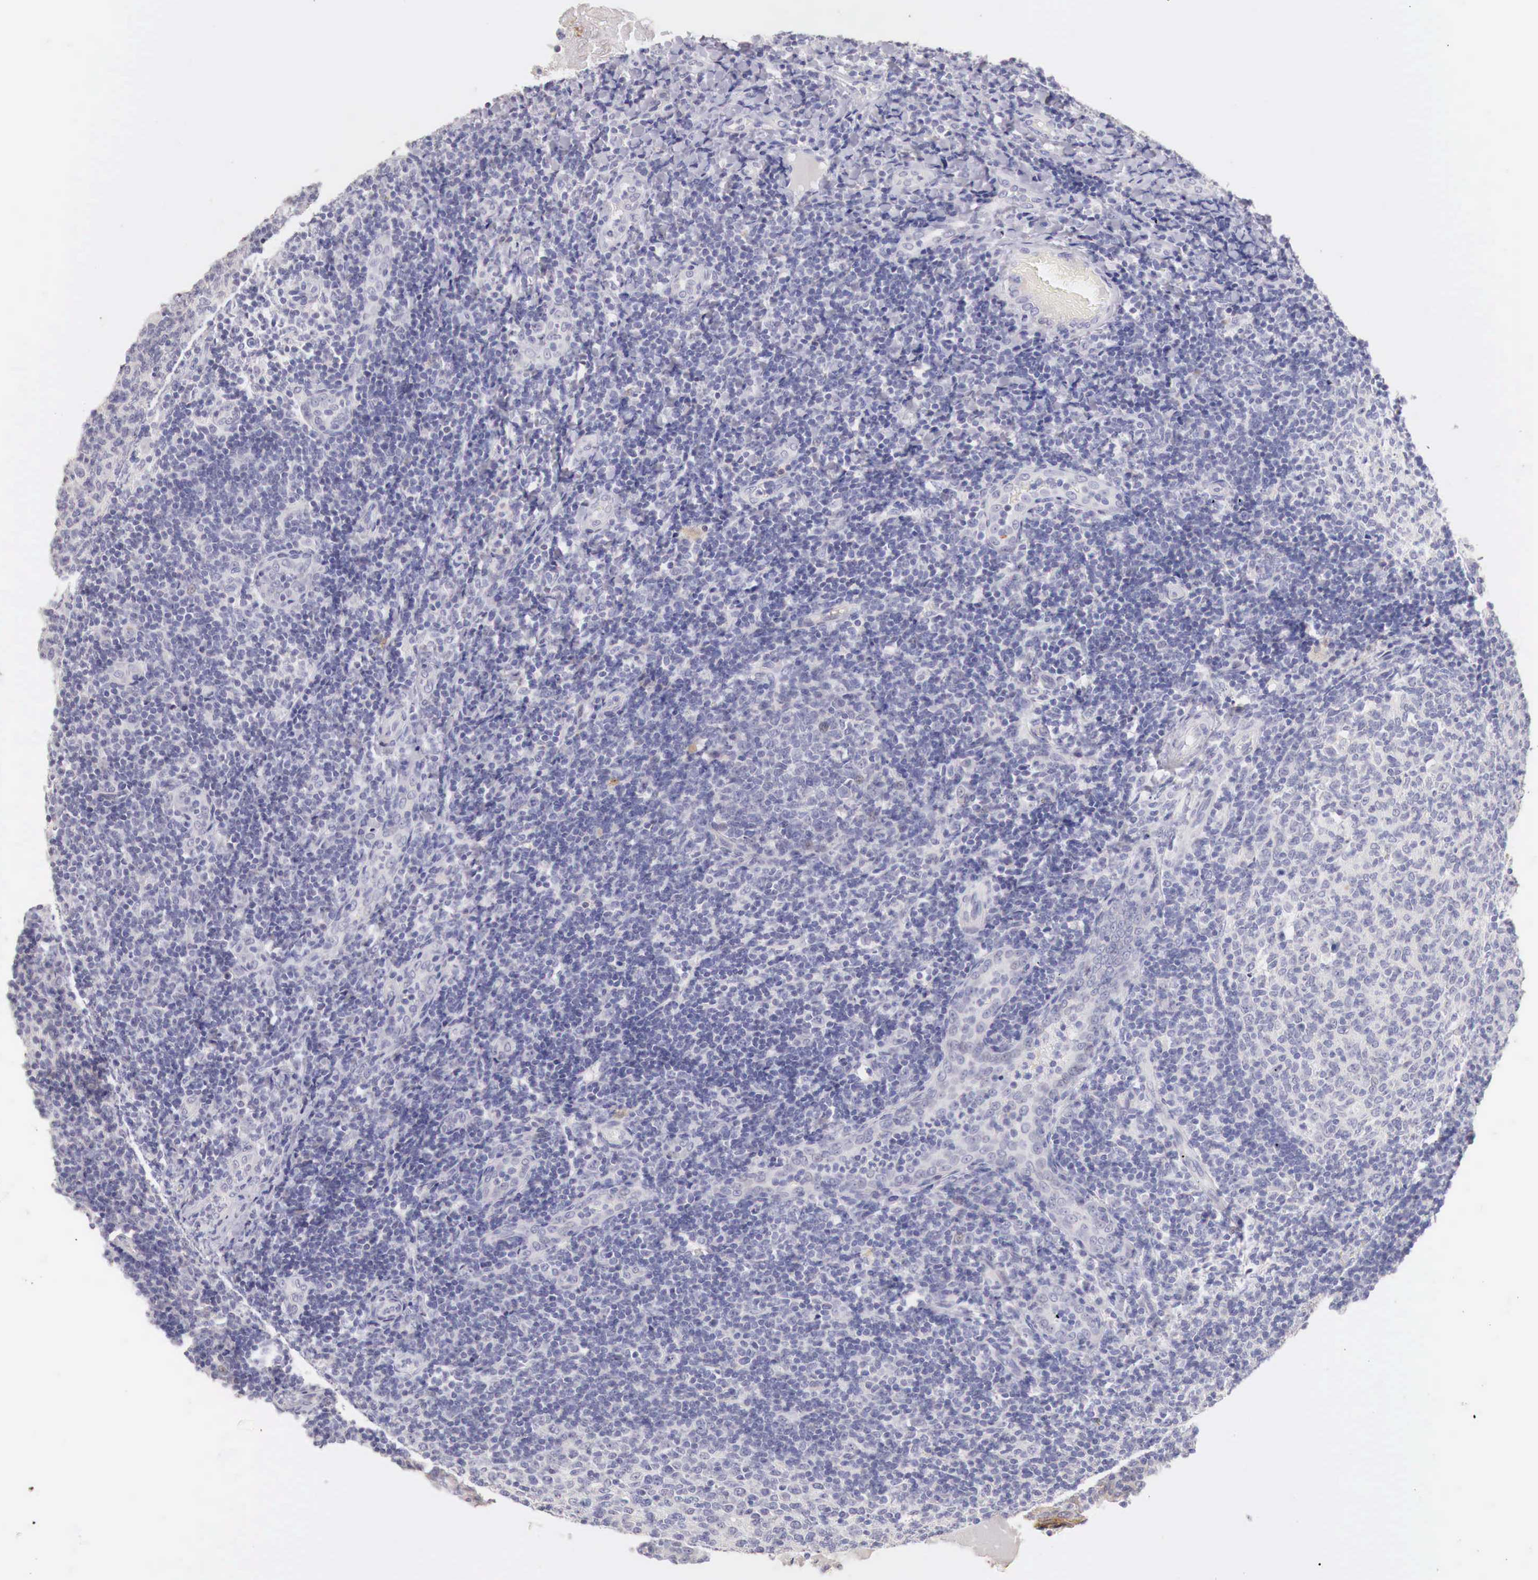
{"staining": {"intensity": "negative", "quantity": "none", "location": "none"}, "tissue": "tonsil", "cell_type": "Germinal center cells", "image_type": "normal", "snomed": [{"axis": "morphology", "description": "Normal tissue, NOS"}, {"axis": "topography", "description": "Tonsil"}], "caption": "A photomicrograph of tonsil stained for a protein reveals no brown staining in germinal center cells. (Immunohistochemistry (ihc), brightfield microscopy, high magnification).", "gene": "ITIH6", "patient": {"sex": "female", "age": 3}}